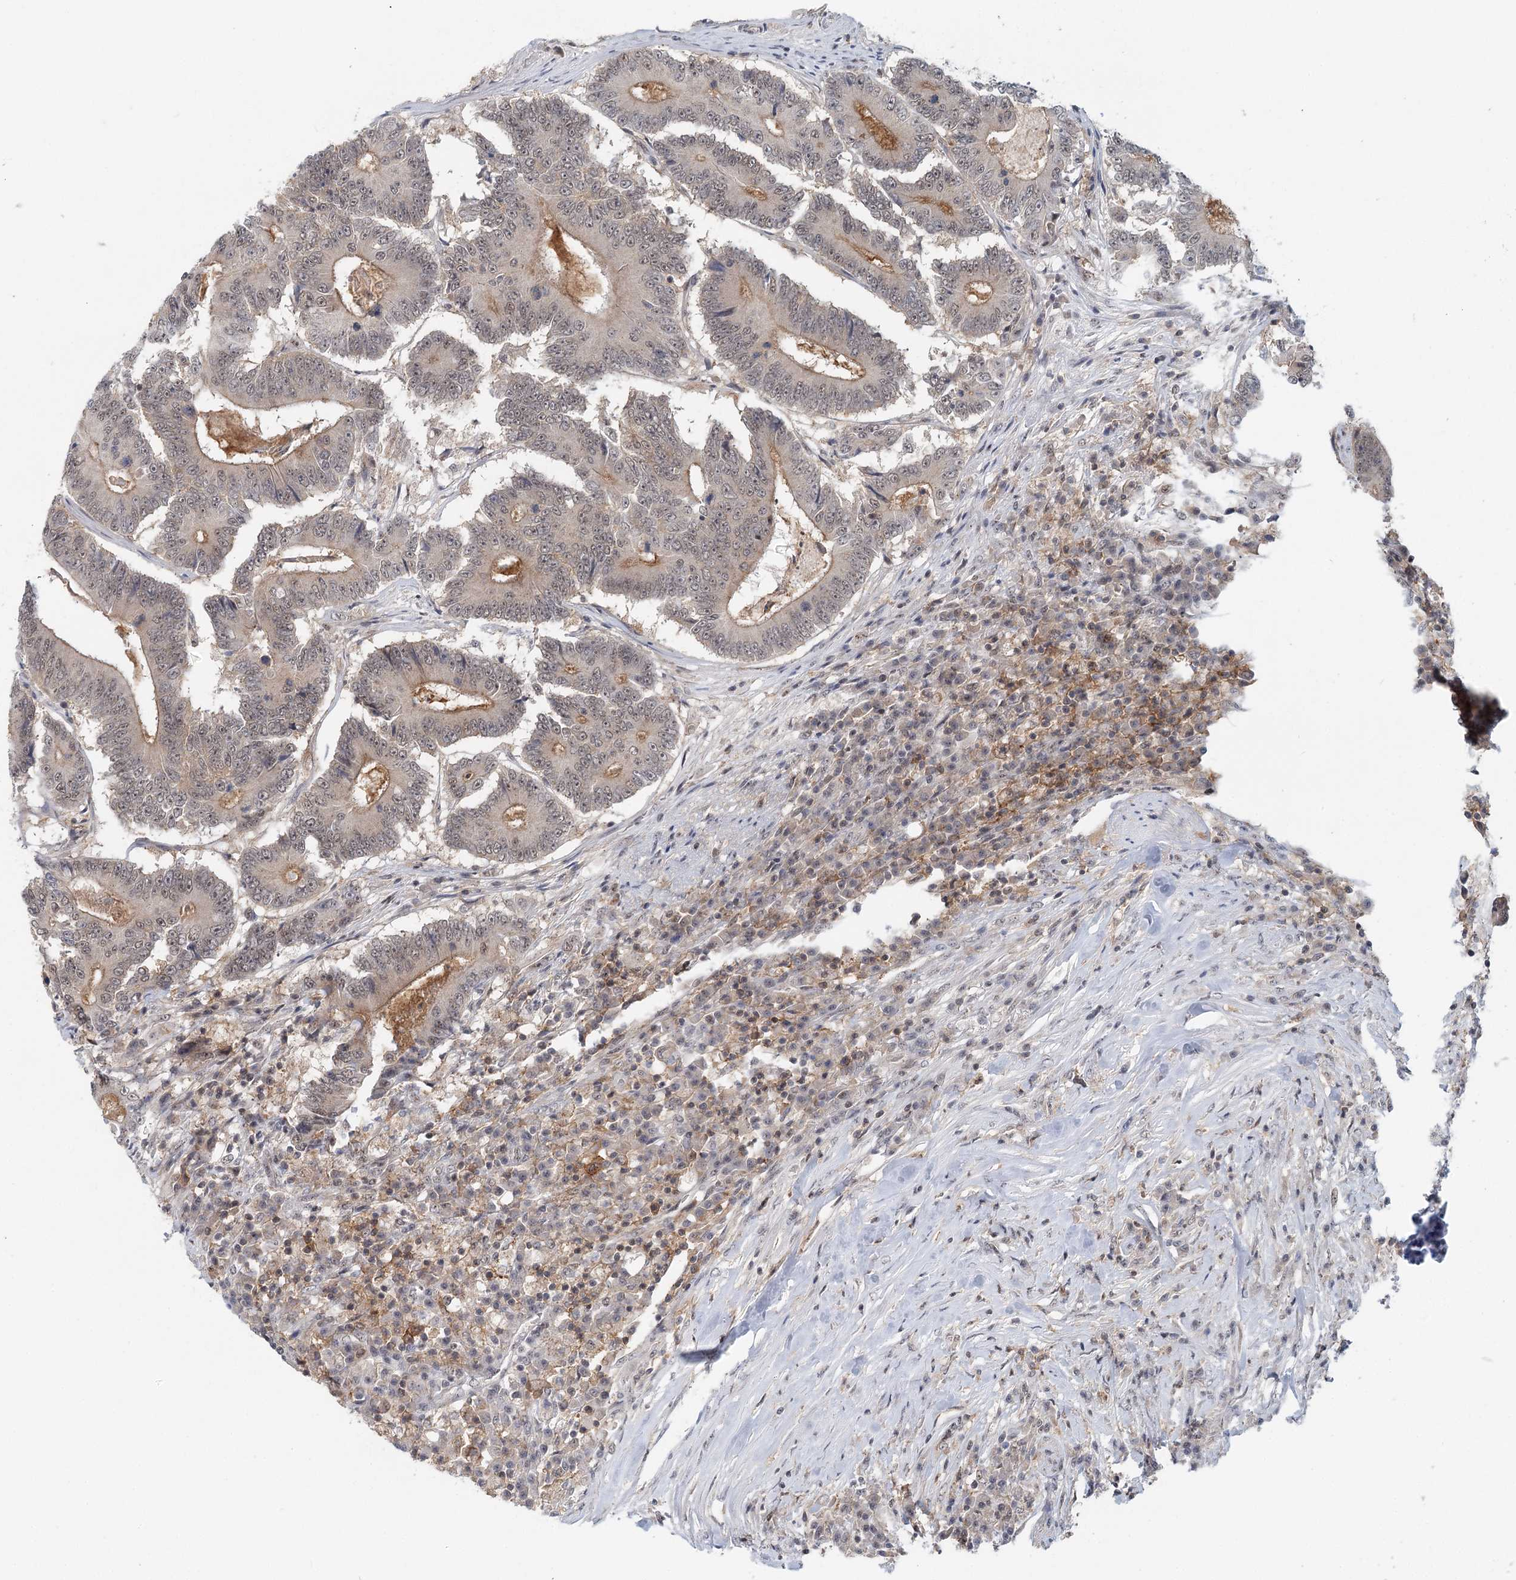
{"staining": {"intensity": "weak", "quantity": "<25%", "location": "nuclear"}, "tissue": "colorectal cancer", "cell_type": "Tumor cells", "image_type": "cancer", "snomed": [{"axis": "morphology", "description": "Adenocarcinoma, NOS"}, {"axis": "topography", "description": "Colon"}], "caption": "High magnification brightfield microscopy of colorectal cancer stained with DAB (3,3'-diaminobenzidine) (brown) and counterstained with hematoxylin (blue): tumor cells show no significant expression.", "gene": "CDC42SE2", "patient": {"sex": "male", "age": 83}}